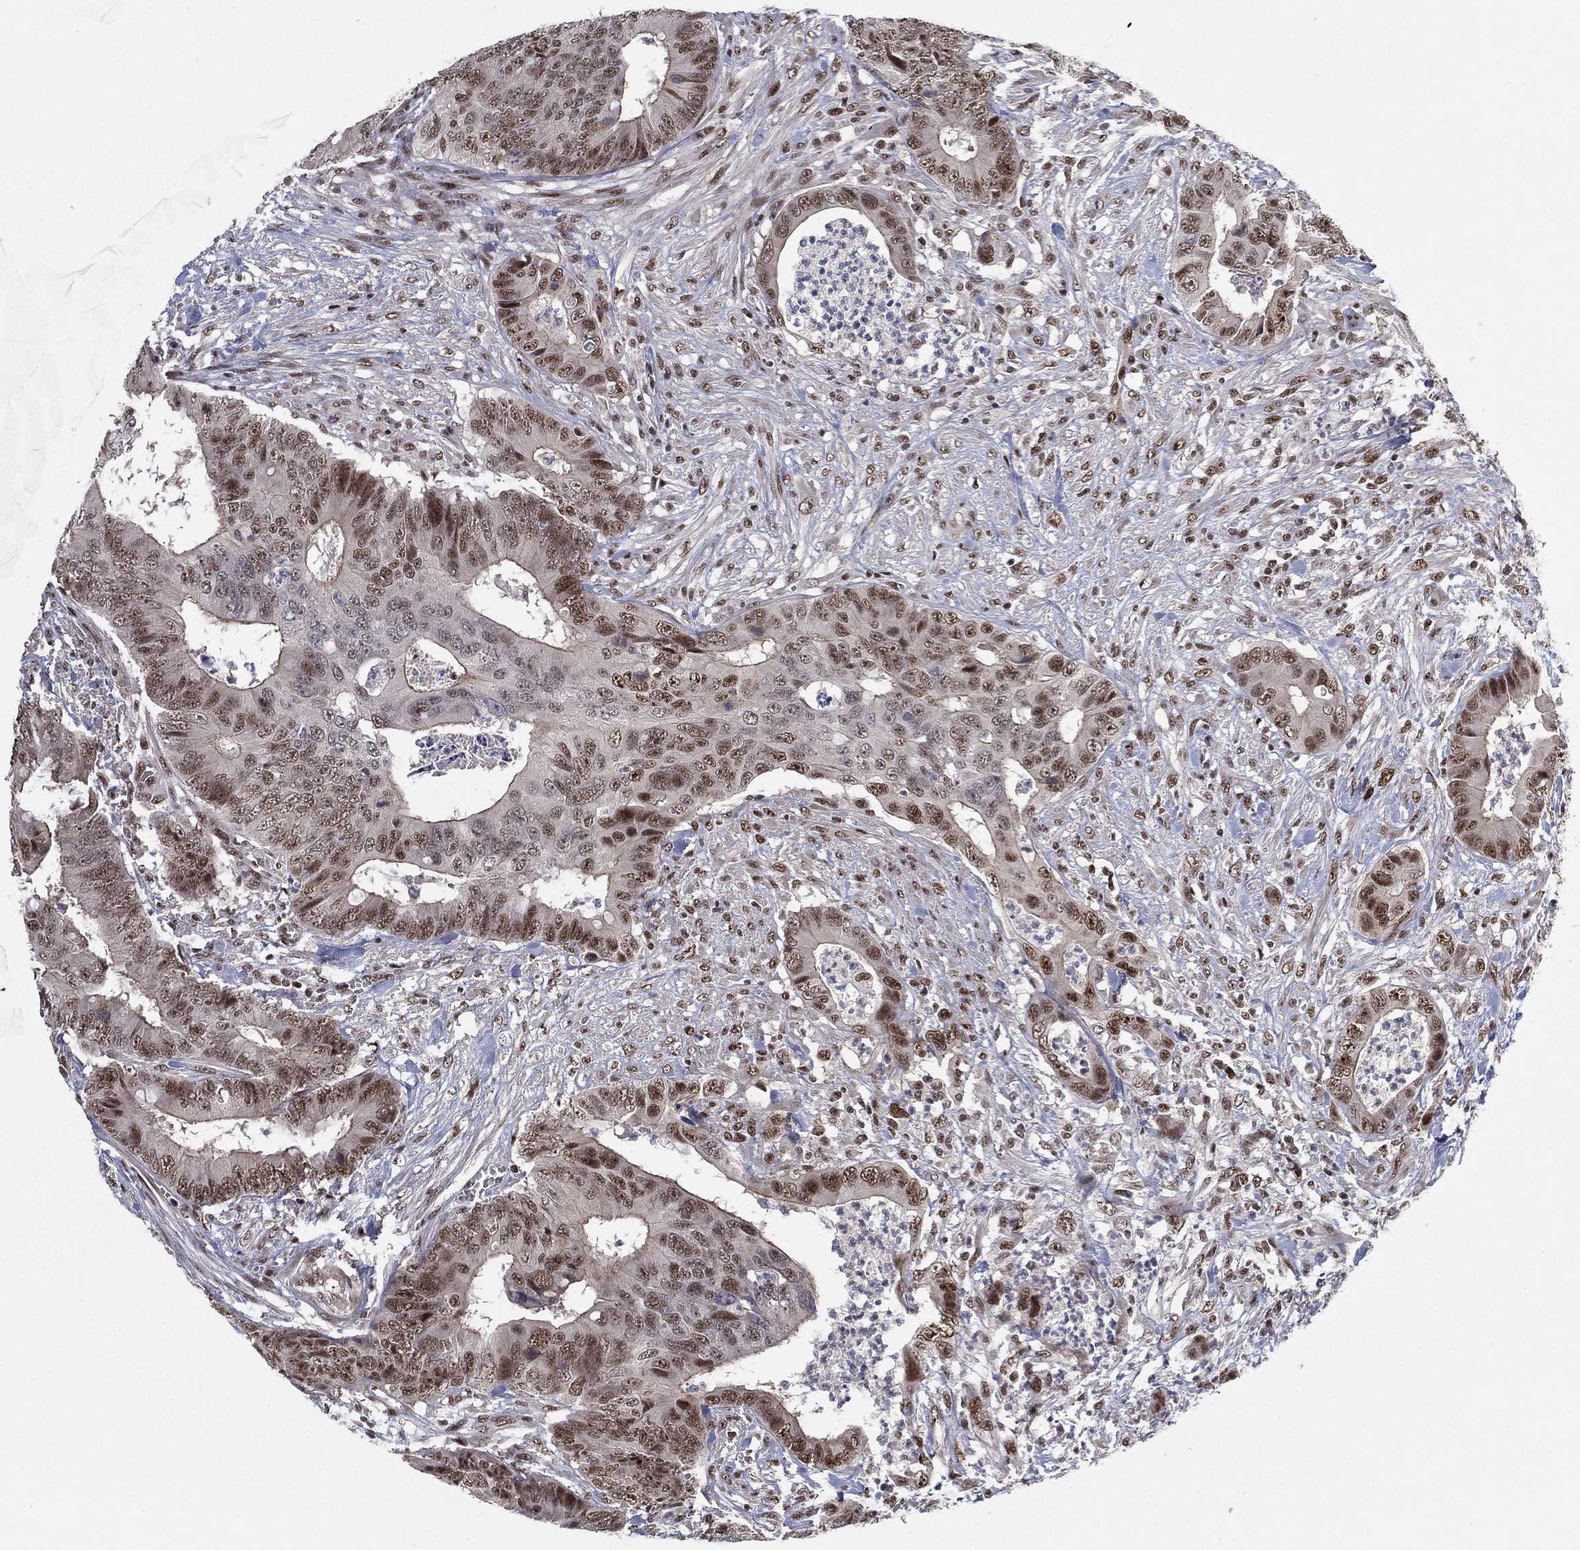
{"staining": {"intensity": "moderate", "quantity": "25%-75%", "location": "nuclear"}, "tissue": "colorectal cancer", "cell_type": "Tumor cells", "image_type": "cancer", "snomed": [{"axis": "morphology", "description": "Adenocarcinoma, NOS"}, {"axis": "topography", "description": "Colon"}], "caption": "A brown stain shows moderate nuclear expression of a protein in human colorectal adenocarcinoma tumor cells. The protein of interest is stained brown, and the nuclei are stained in blue (DAB IHC with brightfield microscopy, high magnification).", "gene": "DGCR8", "patient": {"sex": "male", "age": 84}}